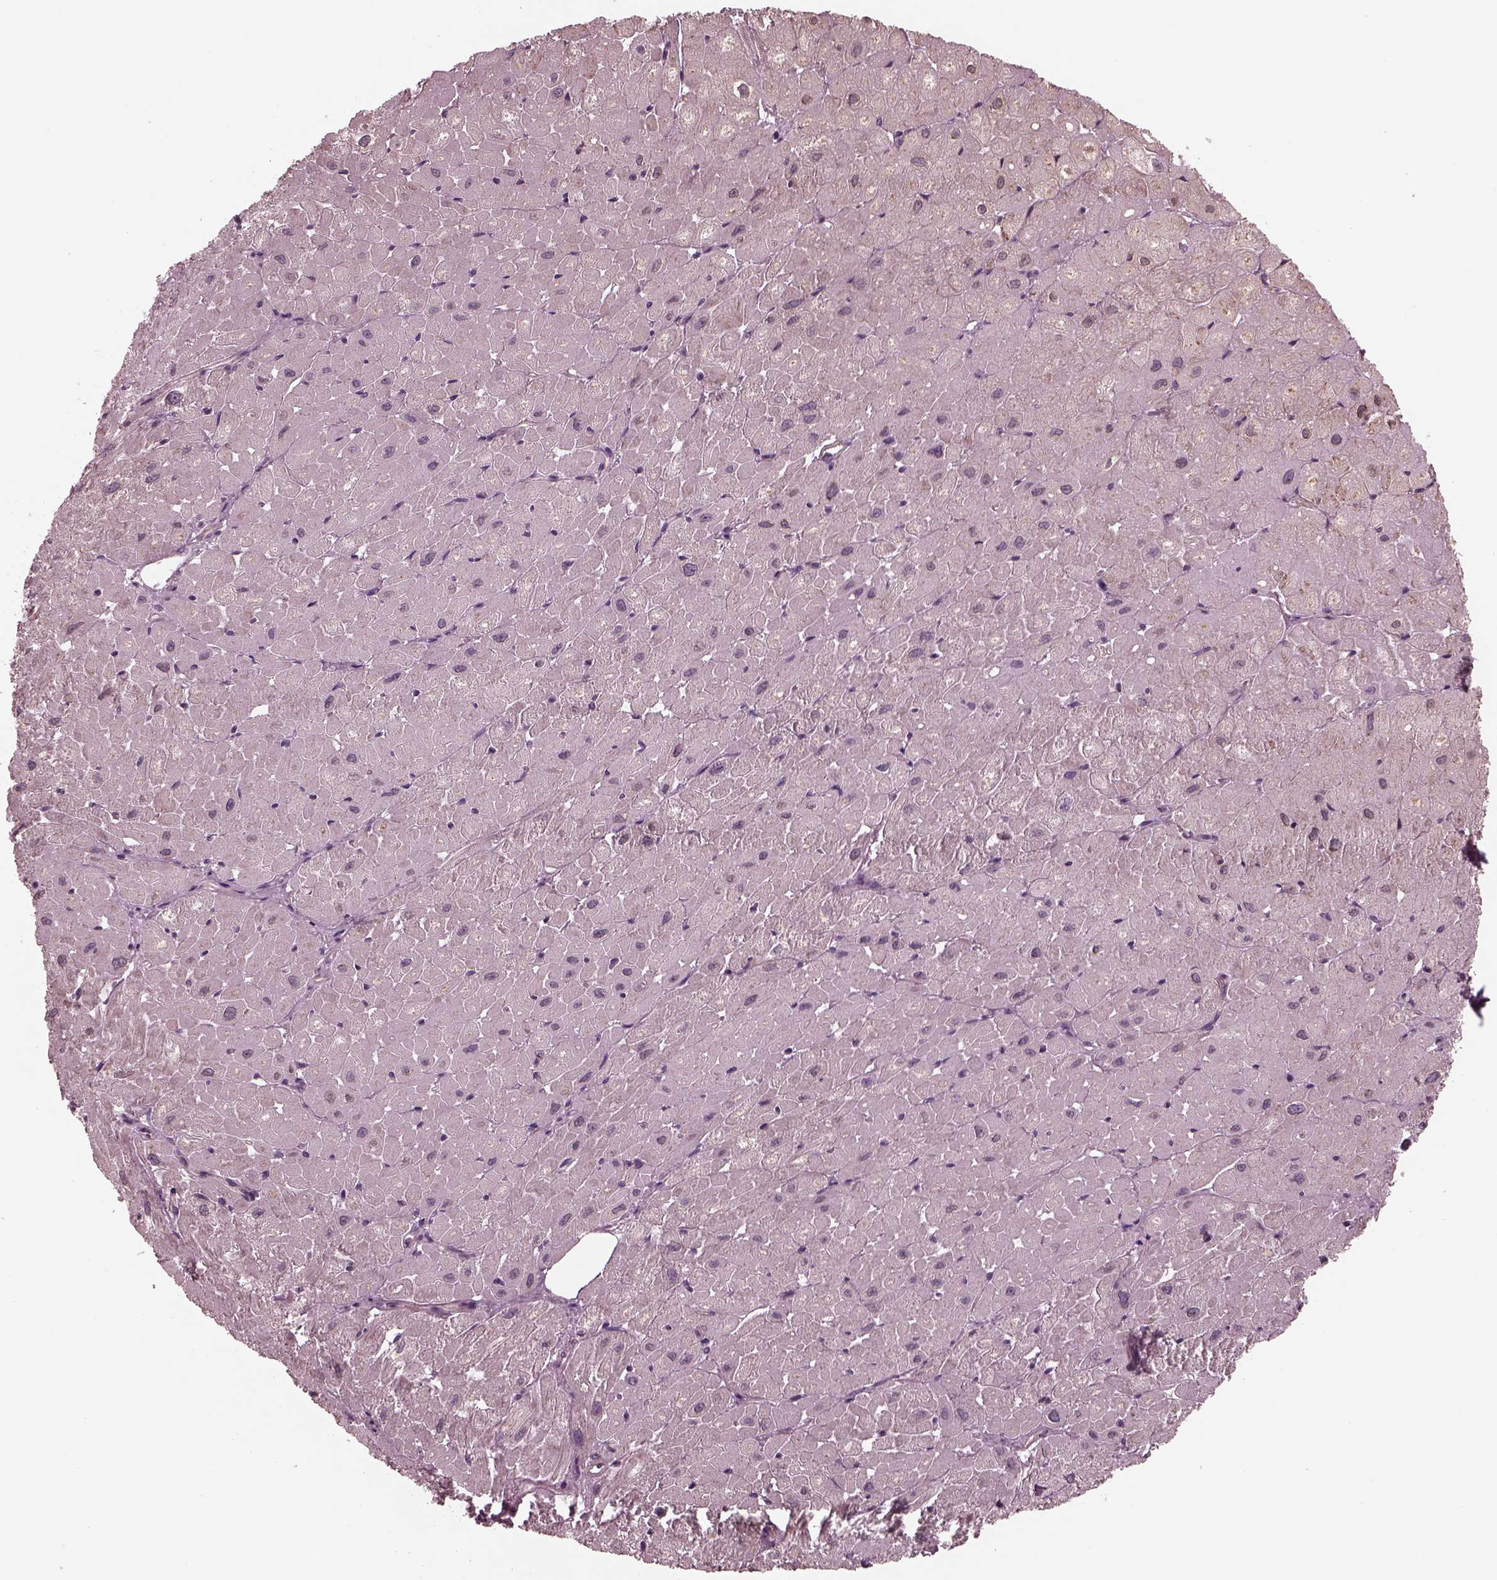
{"staining": {"intensity": "negative", "quantity": "none", "location": "none"}, "tissue": "heart muscle", "cell_type": "Cardiomyocytes", "image_type": "normal", "snomed": [{"axis": "morphology", "description": "Normal tissue, NOS"}, {"axis": "topography", "description": "Heart"}], "caption": "A high-resolution histopathology image shows IHC staining of unremarkable heart muscle, which shows no significant expression in cardiomyocytes.", "gene": "TUBG1", "patient": {"sex": "male", "age": 62}}